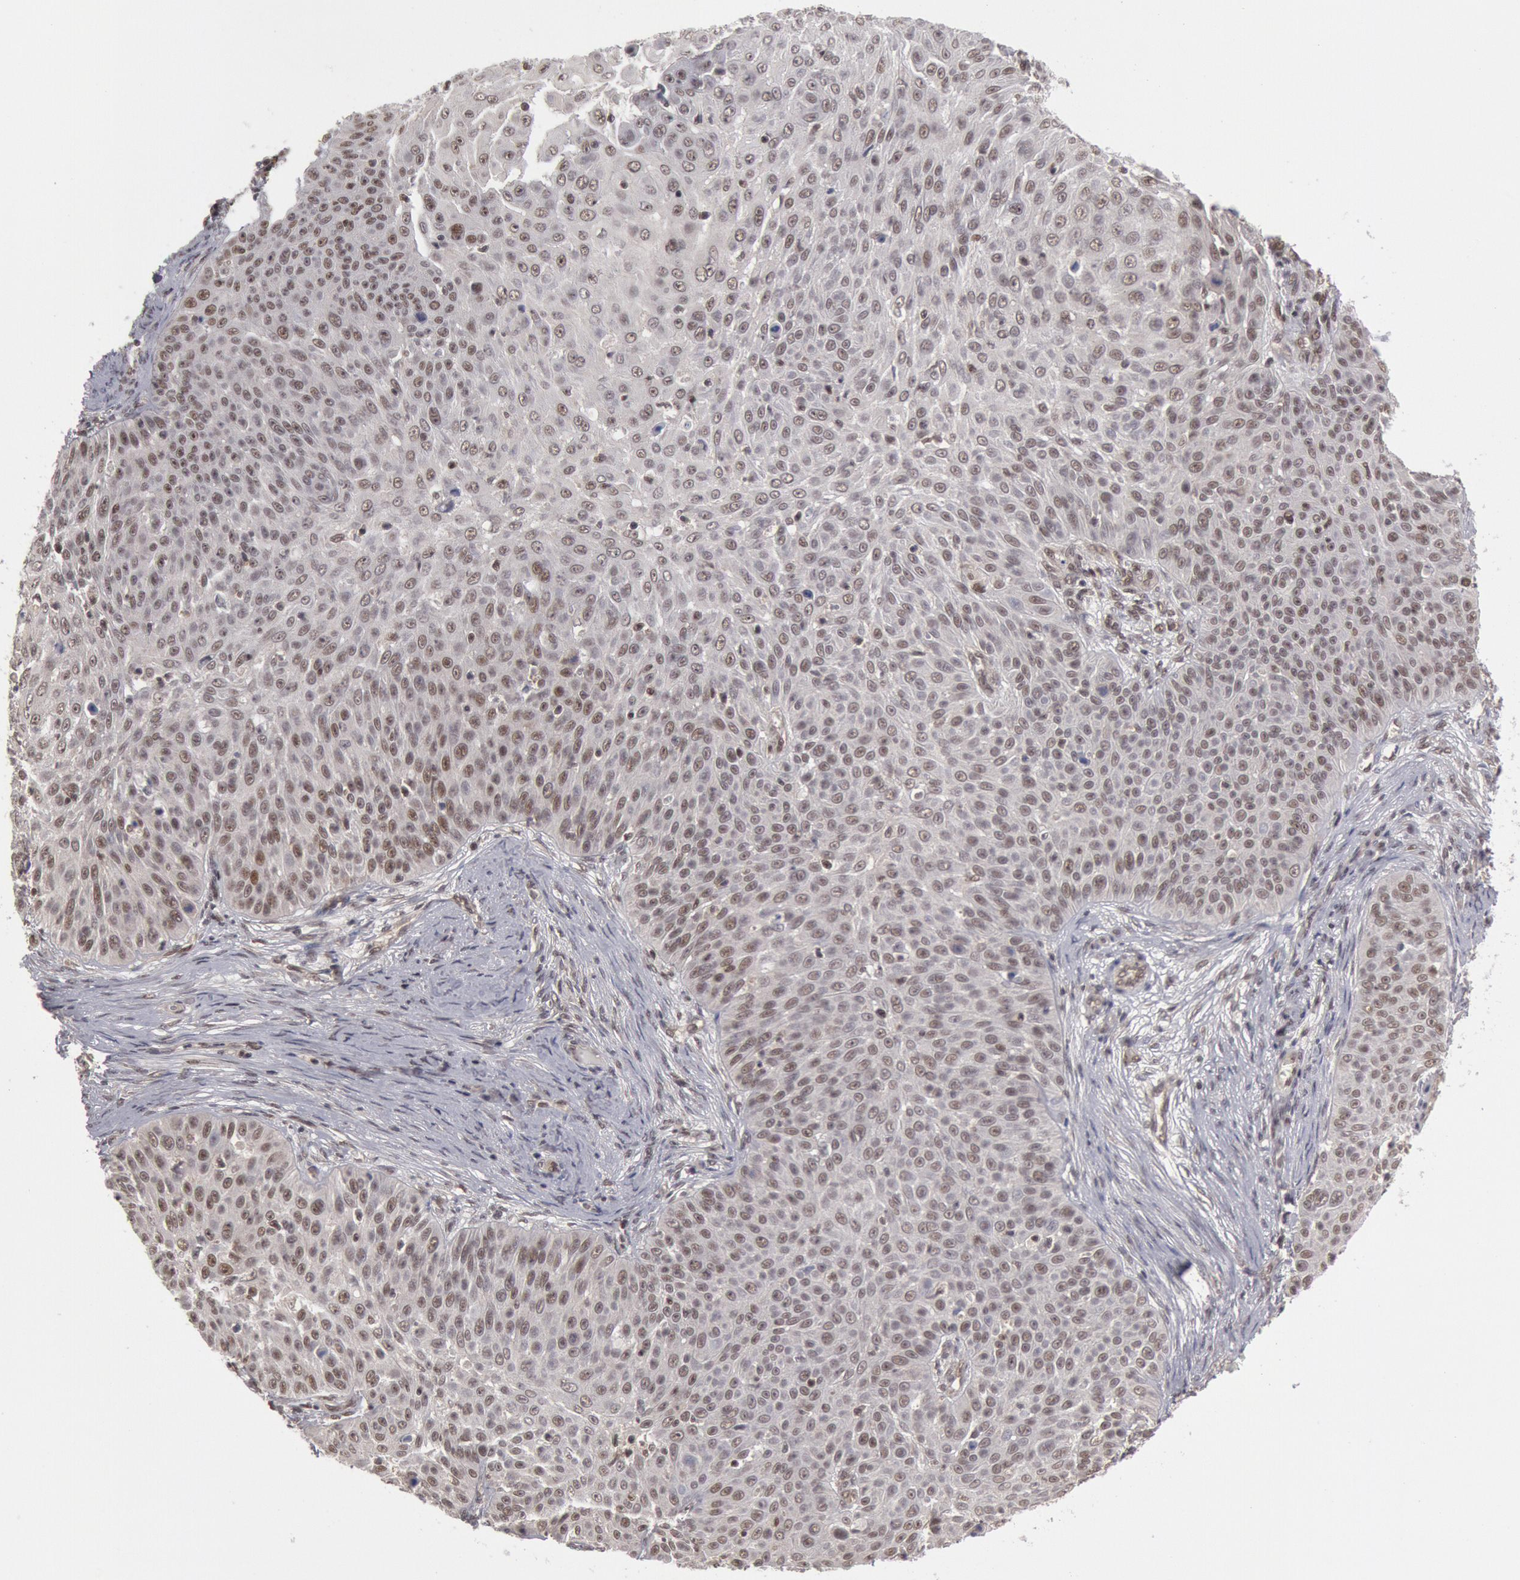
{"staining": {"intensity": "weak", "quantity": "<25%", "location": "nuclear"}, "tissue": "skin cancer", "cell_type": "Tumor cells", "image_type": "cancer", "snomed": [{"axis": "morphology", "description": "Squamous cell carcinoma, NOS"}, {"axis": "topography", "description": "Skin"}], "caption": "Photomicrograph shows no protein positivity in tumor cells of squamous cell carcinoma (skin) tissue.", "gene": "PPP4R3B", "patient": {"sex": "male", "age": 82}}